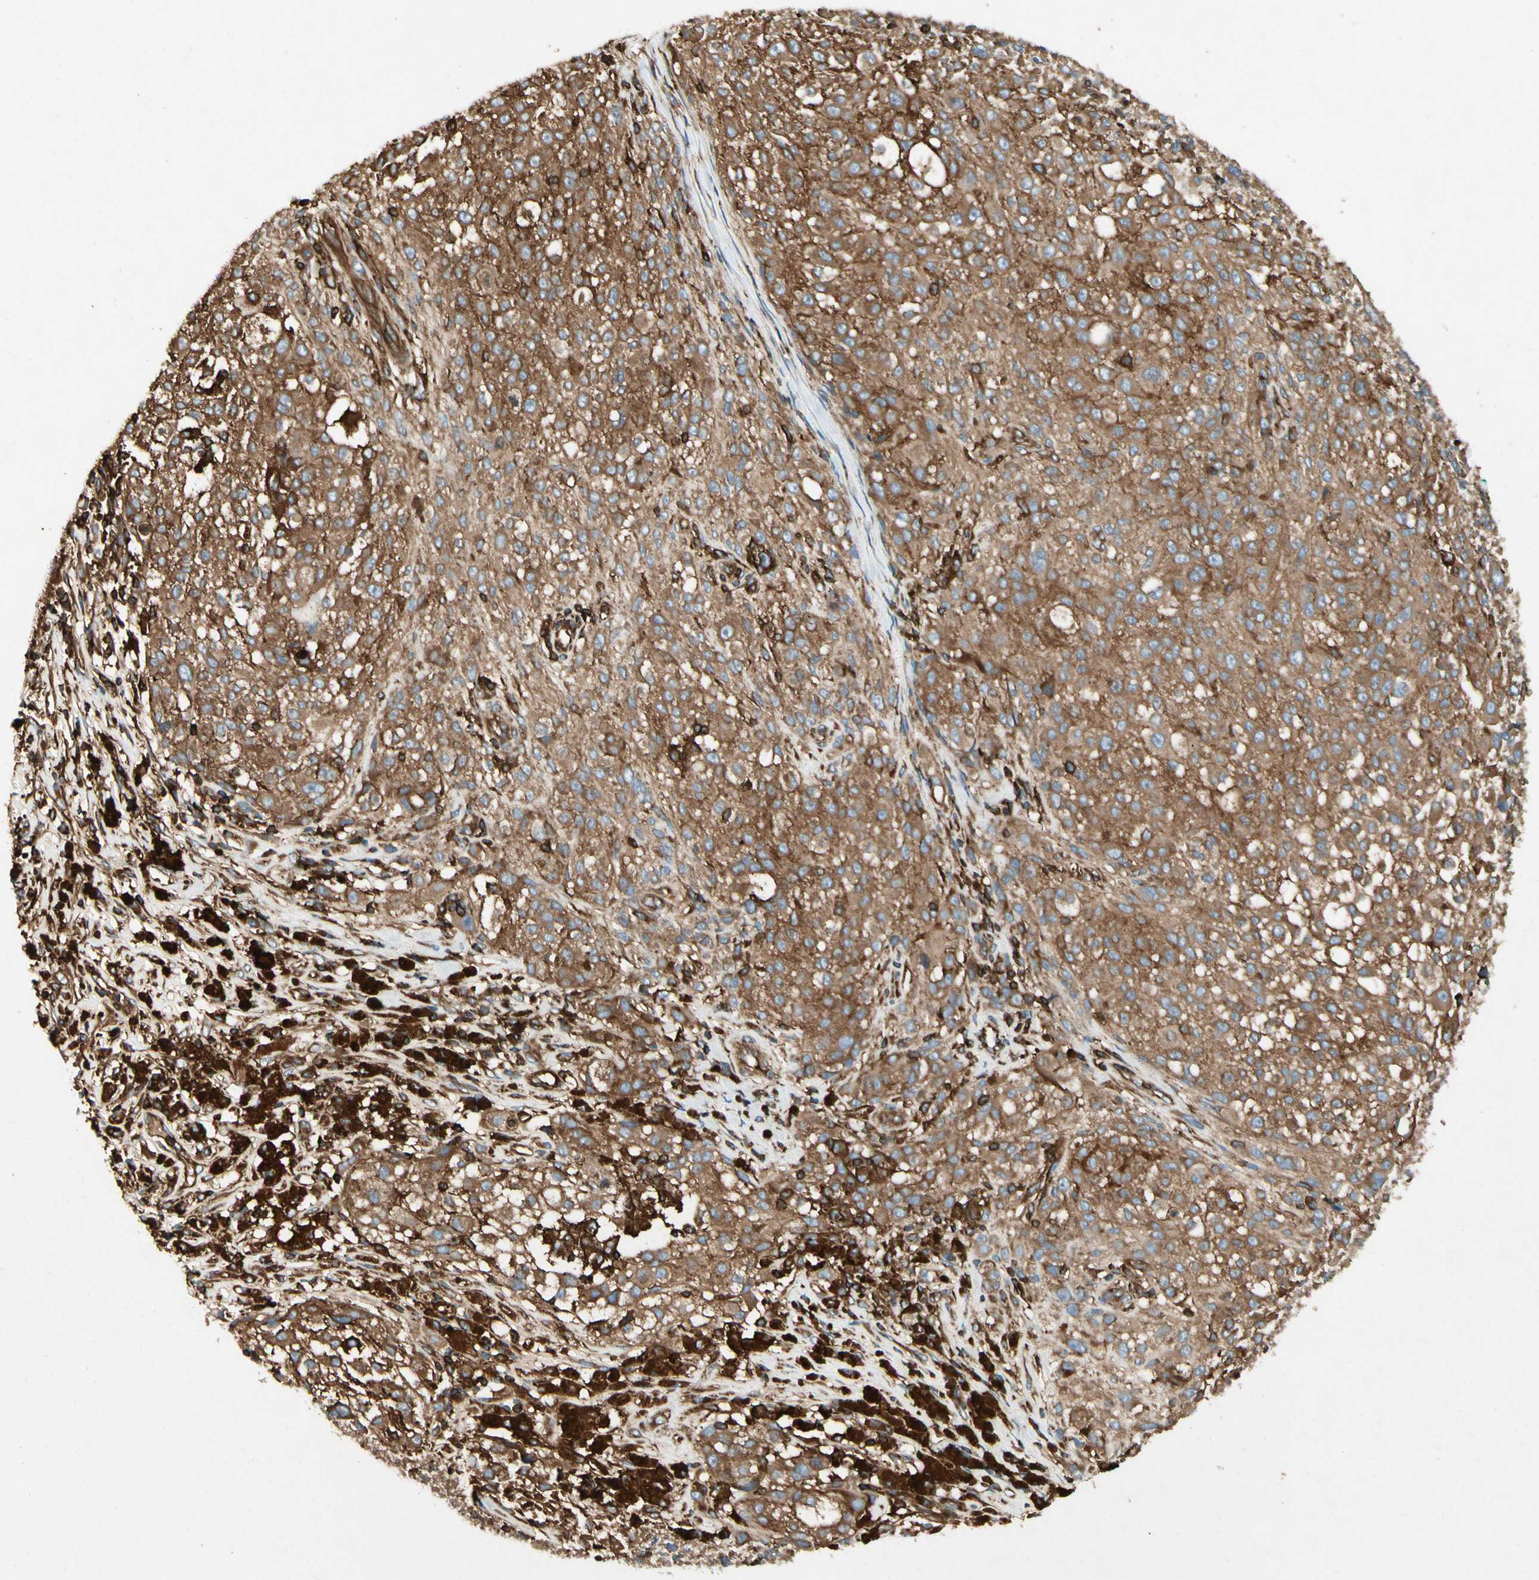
{"staining": {"intensity": "strong", "quantity": ">75%", "location": "cytoplasmic/membranous"}, "tissue": "melanoma", "cell_type": "Tumor cells", "image_type": "cancer", "snomed": [{"axis": "morphology", "description": "Necrosis, NOS"}, {"axis": "morphology", "description": "Malignant melanoma, NOS"}, {"axis": "topography", "description": "Skin"}], "caption": "This is an image of immunohistochemistry (IHC) staining of malignant melanoma, which shows strong expression in the cytoplasmic/membranous of tumor cells.", "gene": "ARPC2", "patient": {"sex": "female", "age": 87}}